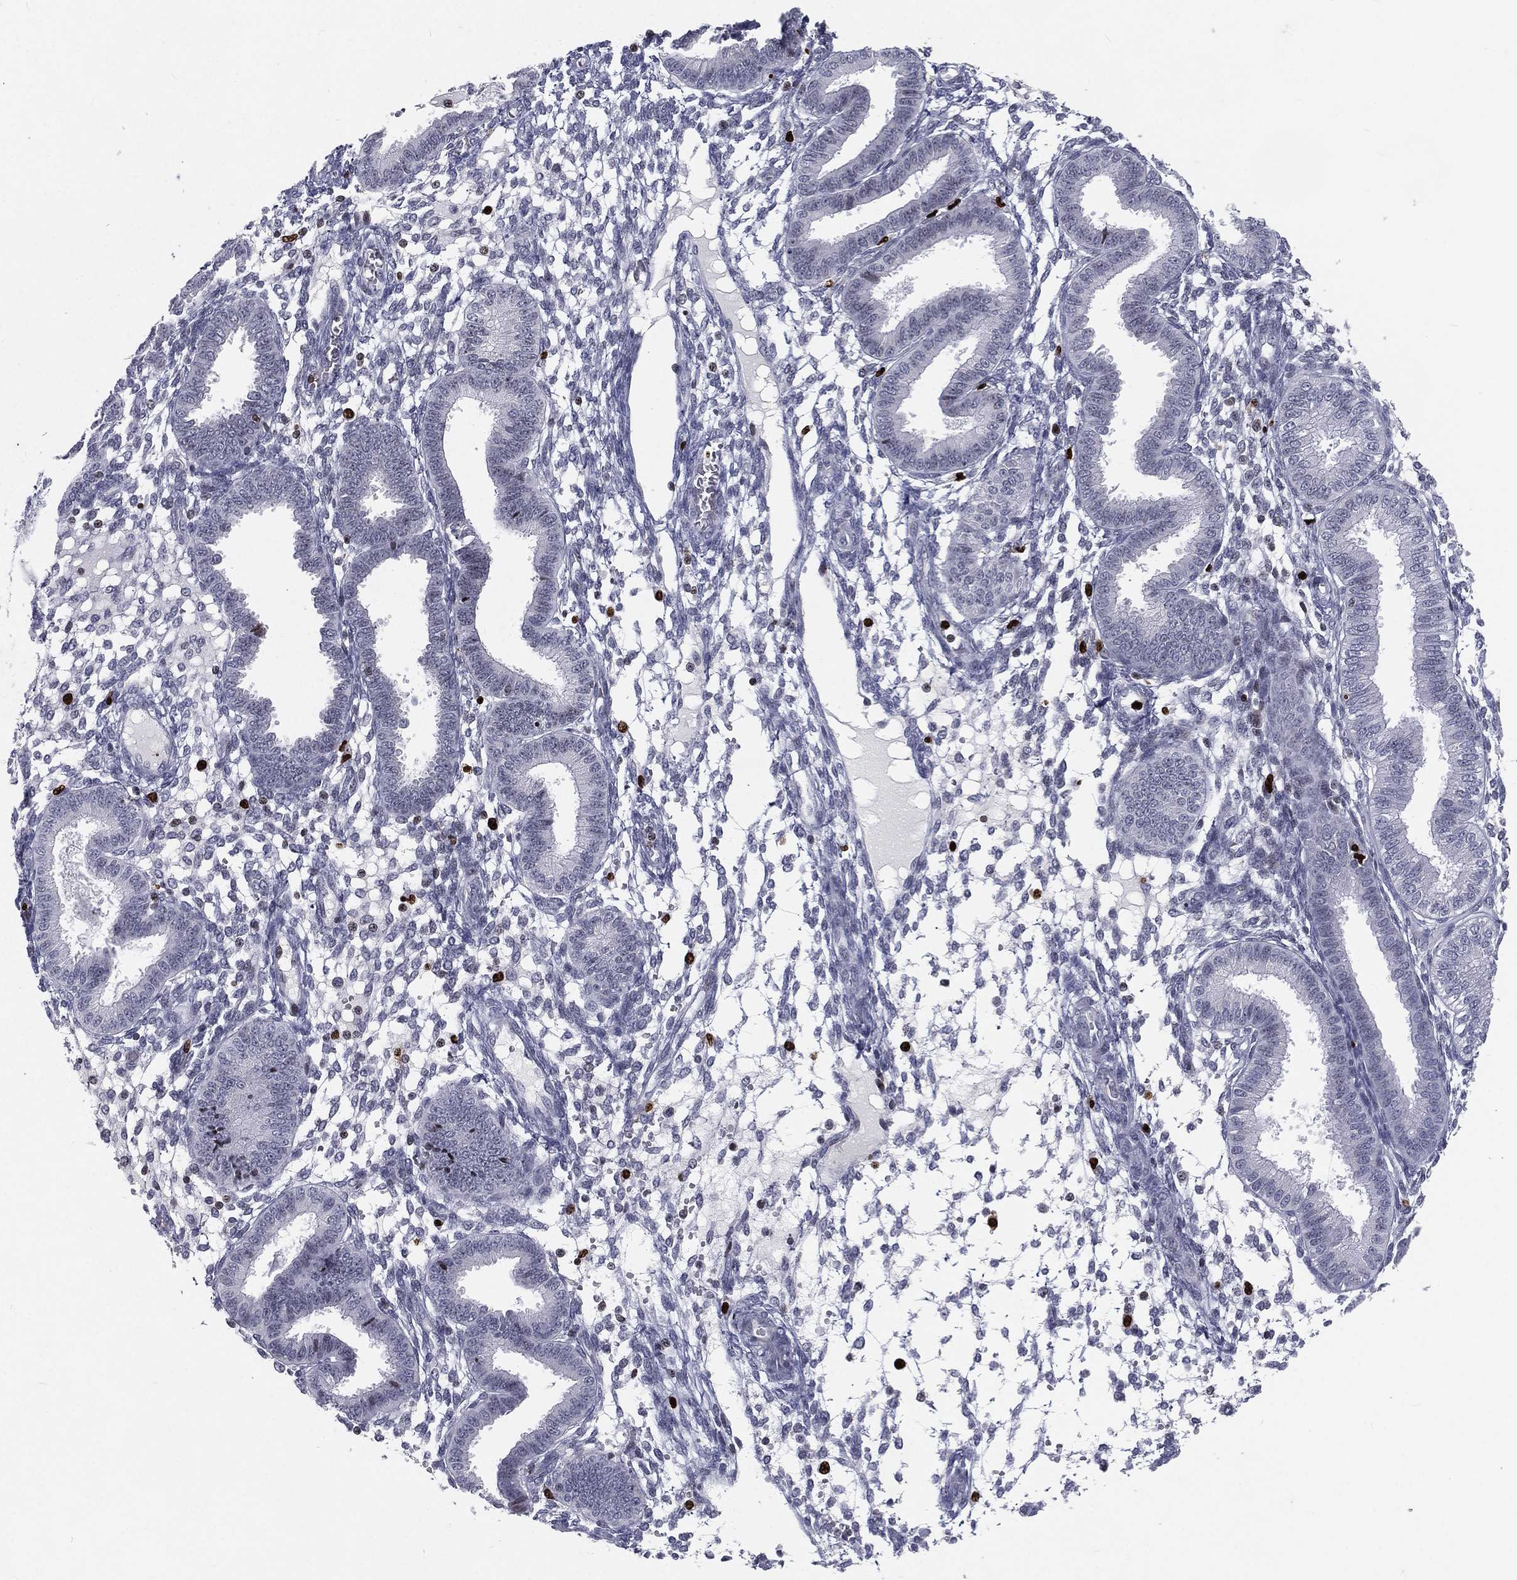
{"staining": {"intensity": "negative", "quantity": "none", "location": "none"}, "tissue": "endometrium", "cell_type": "Cells in endometrial stroma", "image_type": "normal", "snomed": [{"axis": "morphology", "description": "Normal tissue, NOS"}, {"axis": "topography", "description": "Endometrium"}], "caption": "This micrograph is of normal endometrium stained with immunohistochemistry to label a protein in brown with the nuclei are counter-stained blue. There is no expression in cells in endometrial stroma.", "gene": "MNDA", "patient": {"sex": "female", "age": 43}}